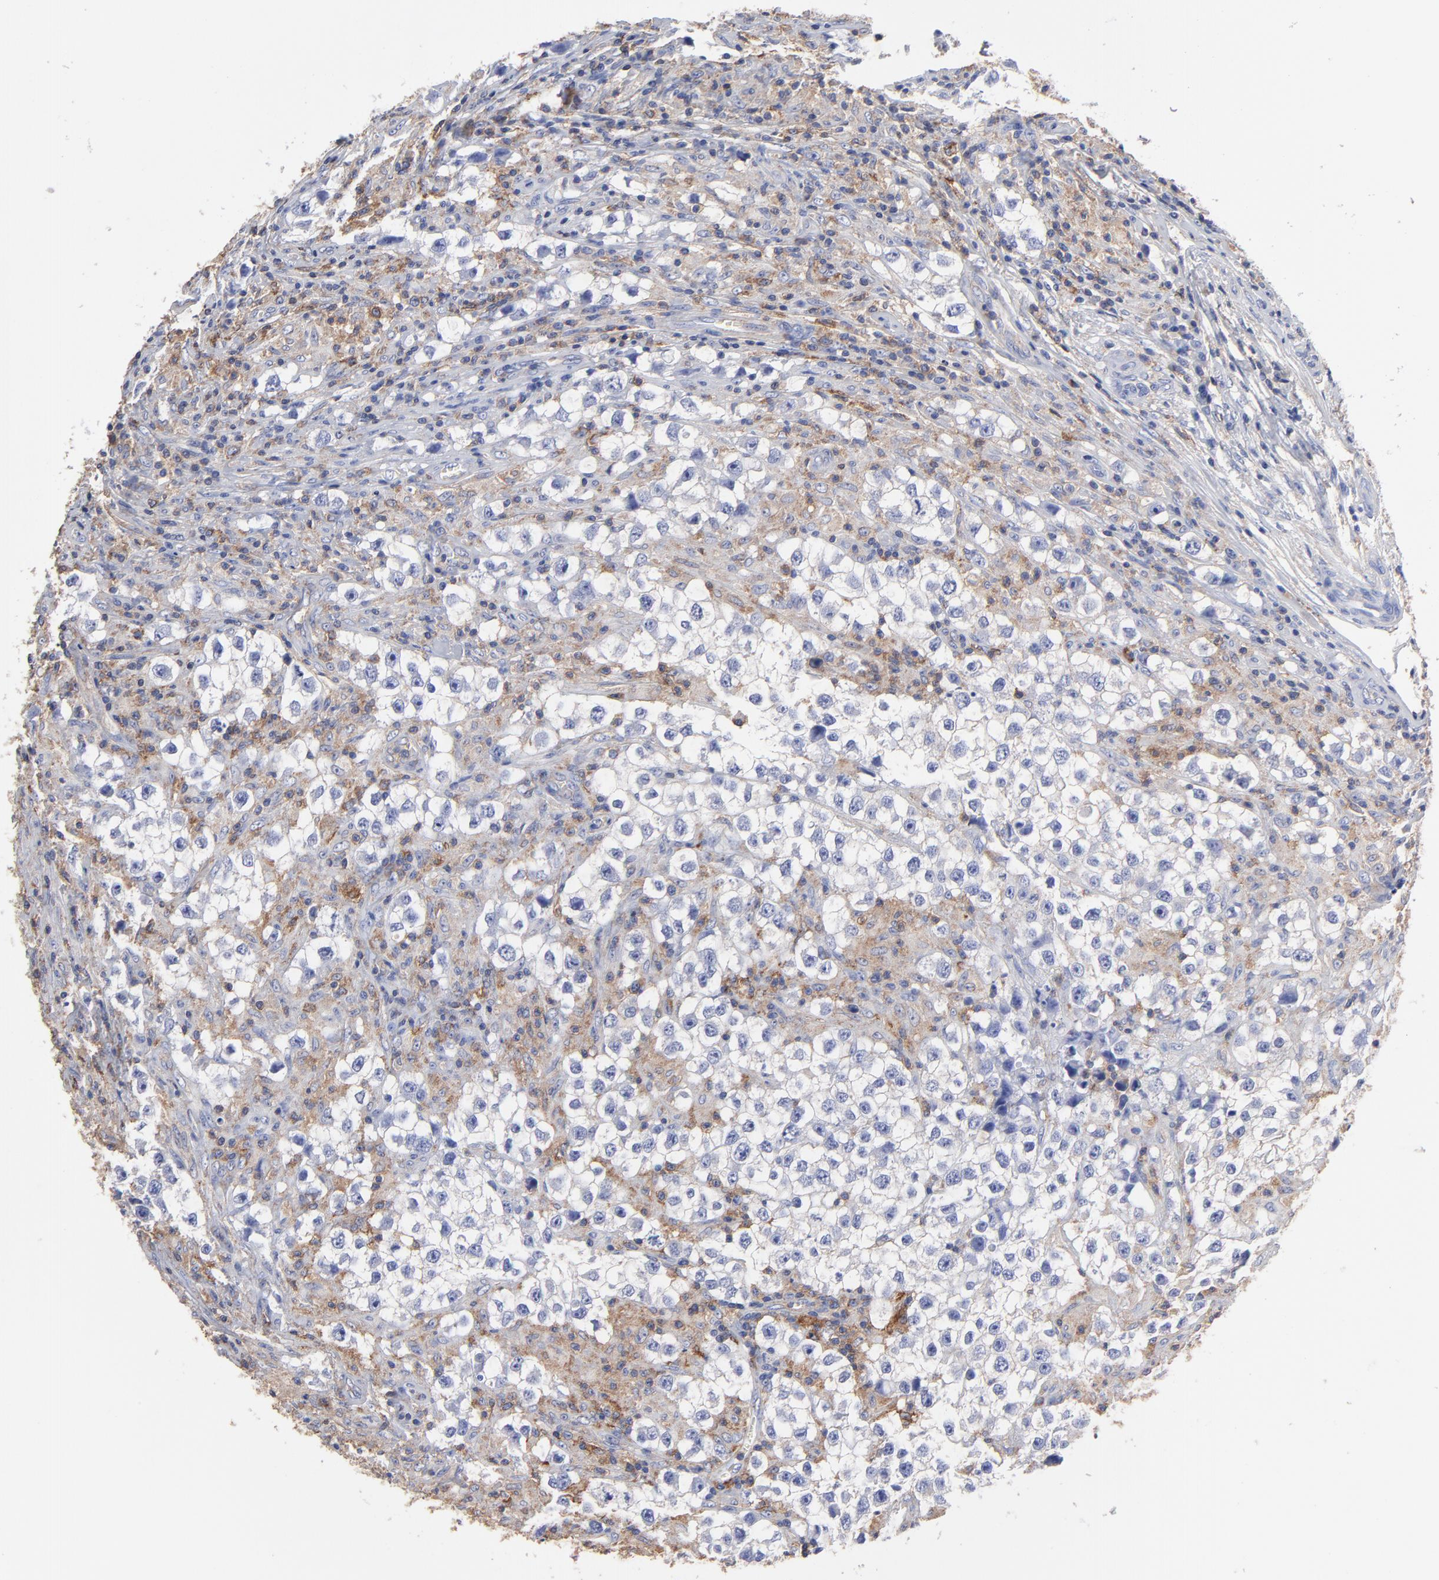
{"staining": {"intensity": "weak", "quantity": "25%-75%", "location": "cytoplasmic/membranous"}, "tissue": "testis cancer", "cell_type": "Tumor cells", "image_type": "cancer", "snomed": [{"axis": "morphology", "description": "Seminoma, NOS"}, {"axis": "topography", "description": "Testis"}], "caption": "The image reveals staining of seminoma (testis), revealing weak cytoplasmic/membranous protein positivity (brown color) within tumor cells.", "gene": "ASL", "patient": {"sex": "male", "age": 32}}